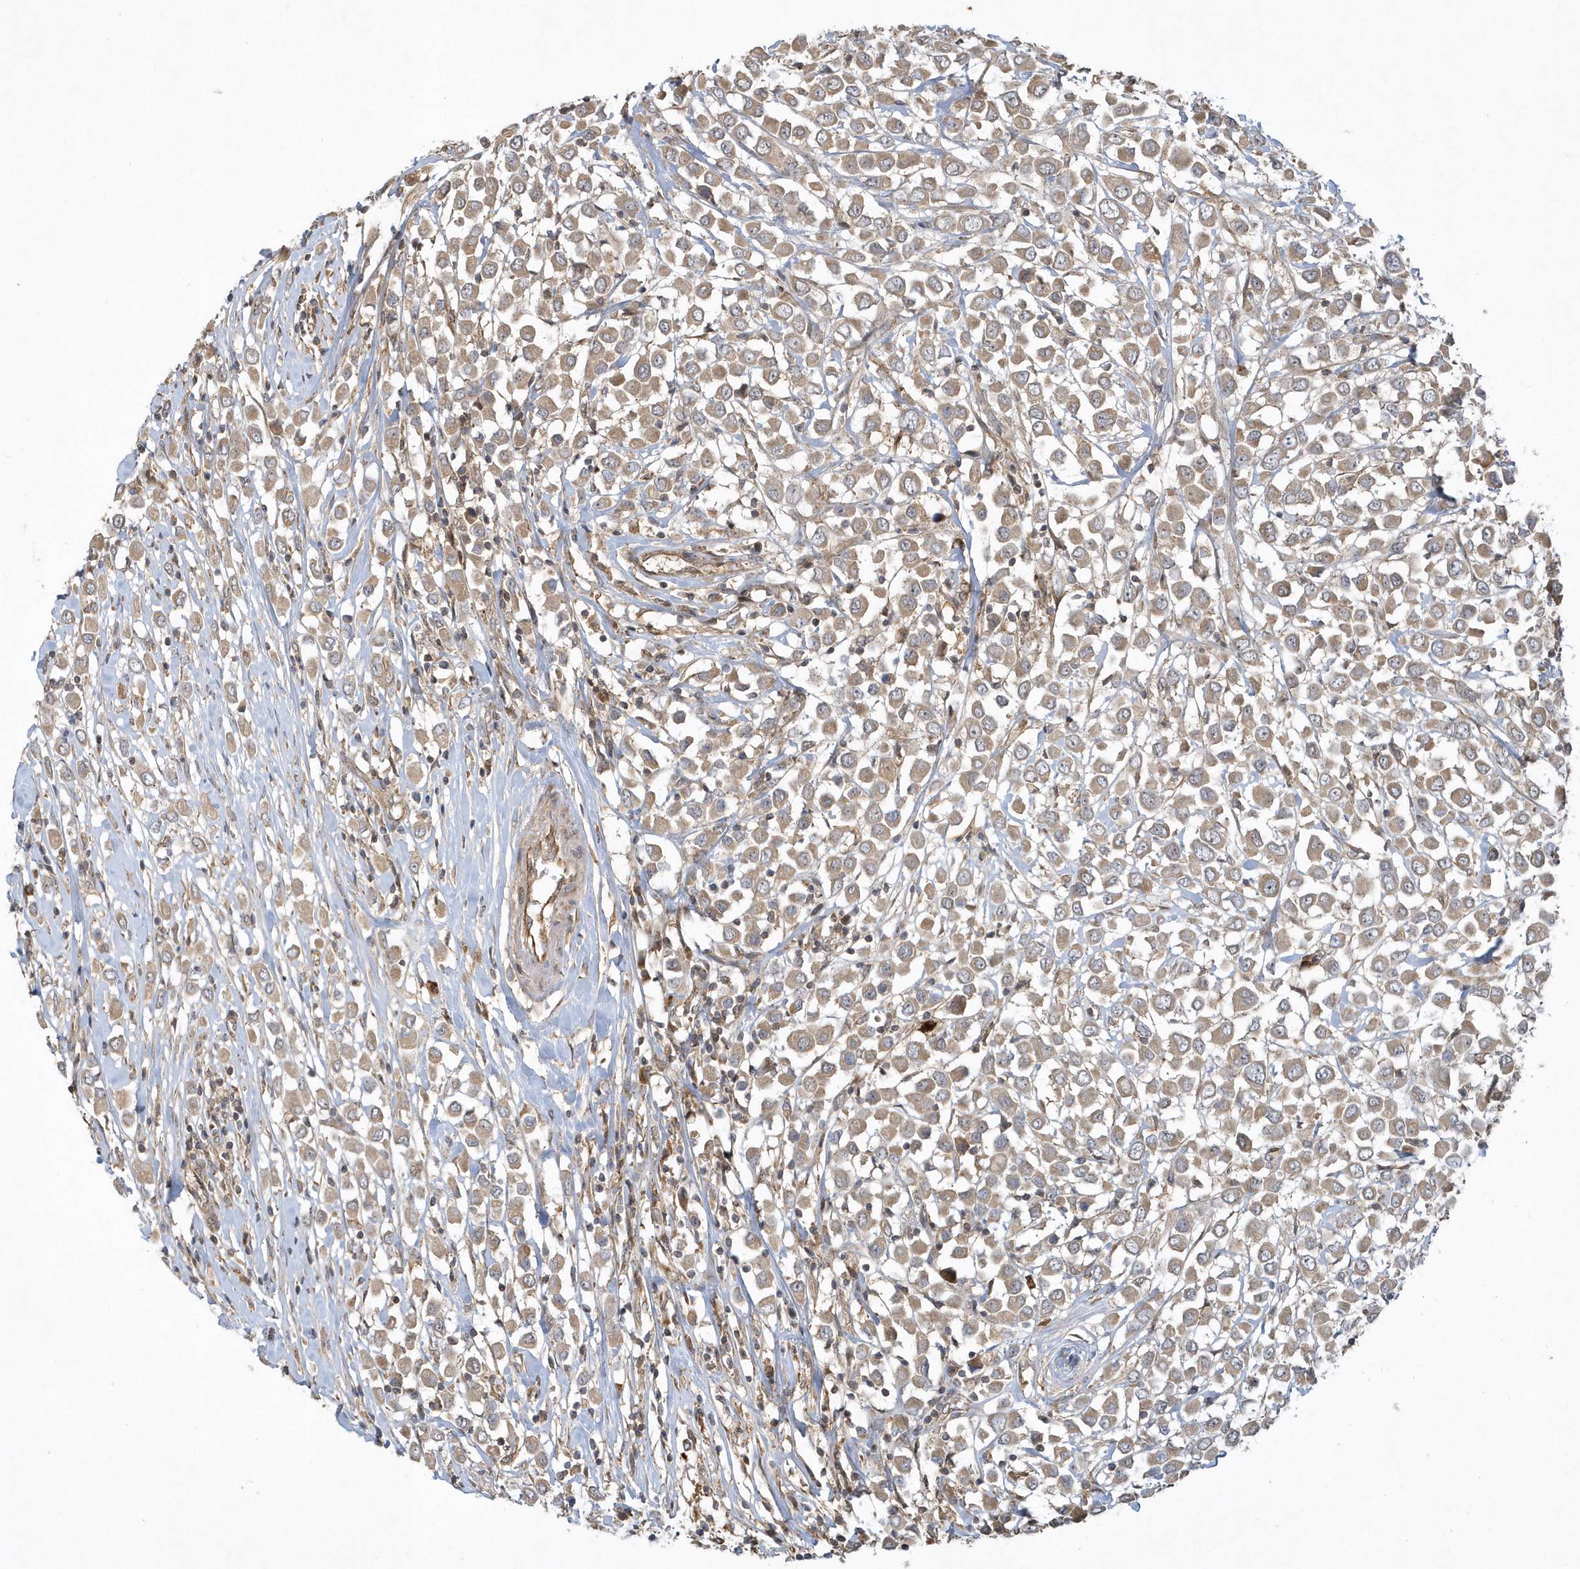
{"staining": {"intensity": "weak", "quantity": ">75%", "location": "cytoplasmic/membranous"}, "tissue": "breast cancer", "cell_type": "Tumor cells", "image_type": "cancer", "snomed": [{"axis": "morphology", "description": "Duct carcinoma"}, {"axis": "topography", "description": "Breast"}], "caption": "Immunohistochemical staining of invasive ductal carcinoma (breast) reveals weak cytoplasmic/membranous protein expression in approximately >75% of tumor cells.", "gene": "THG1L", "patient": {"sex": "female", "age": 61}}